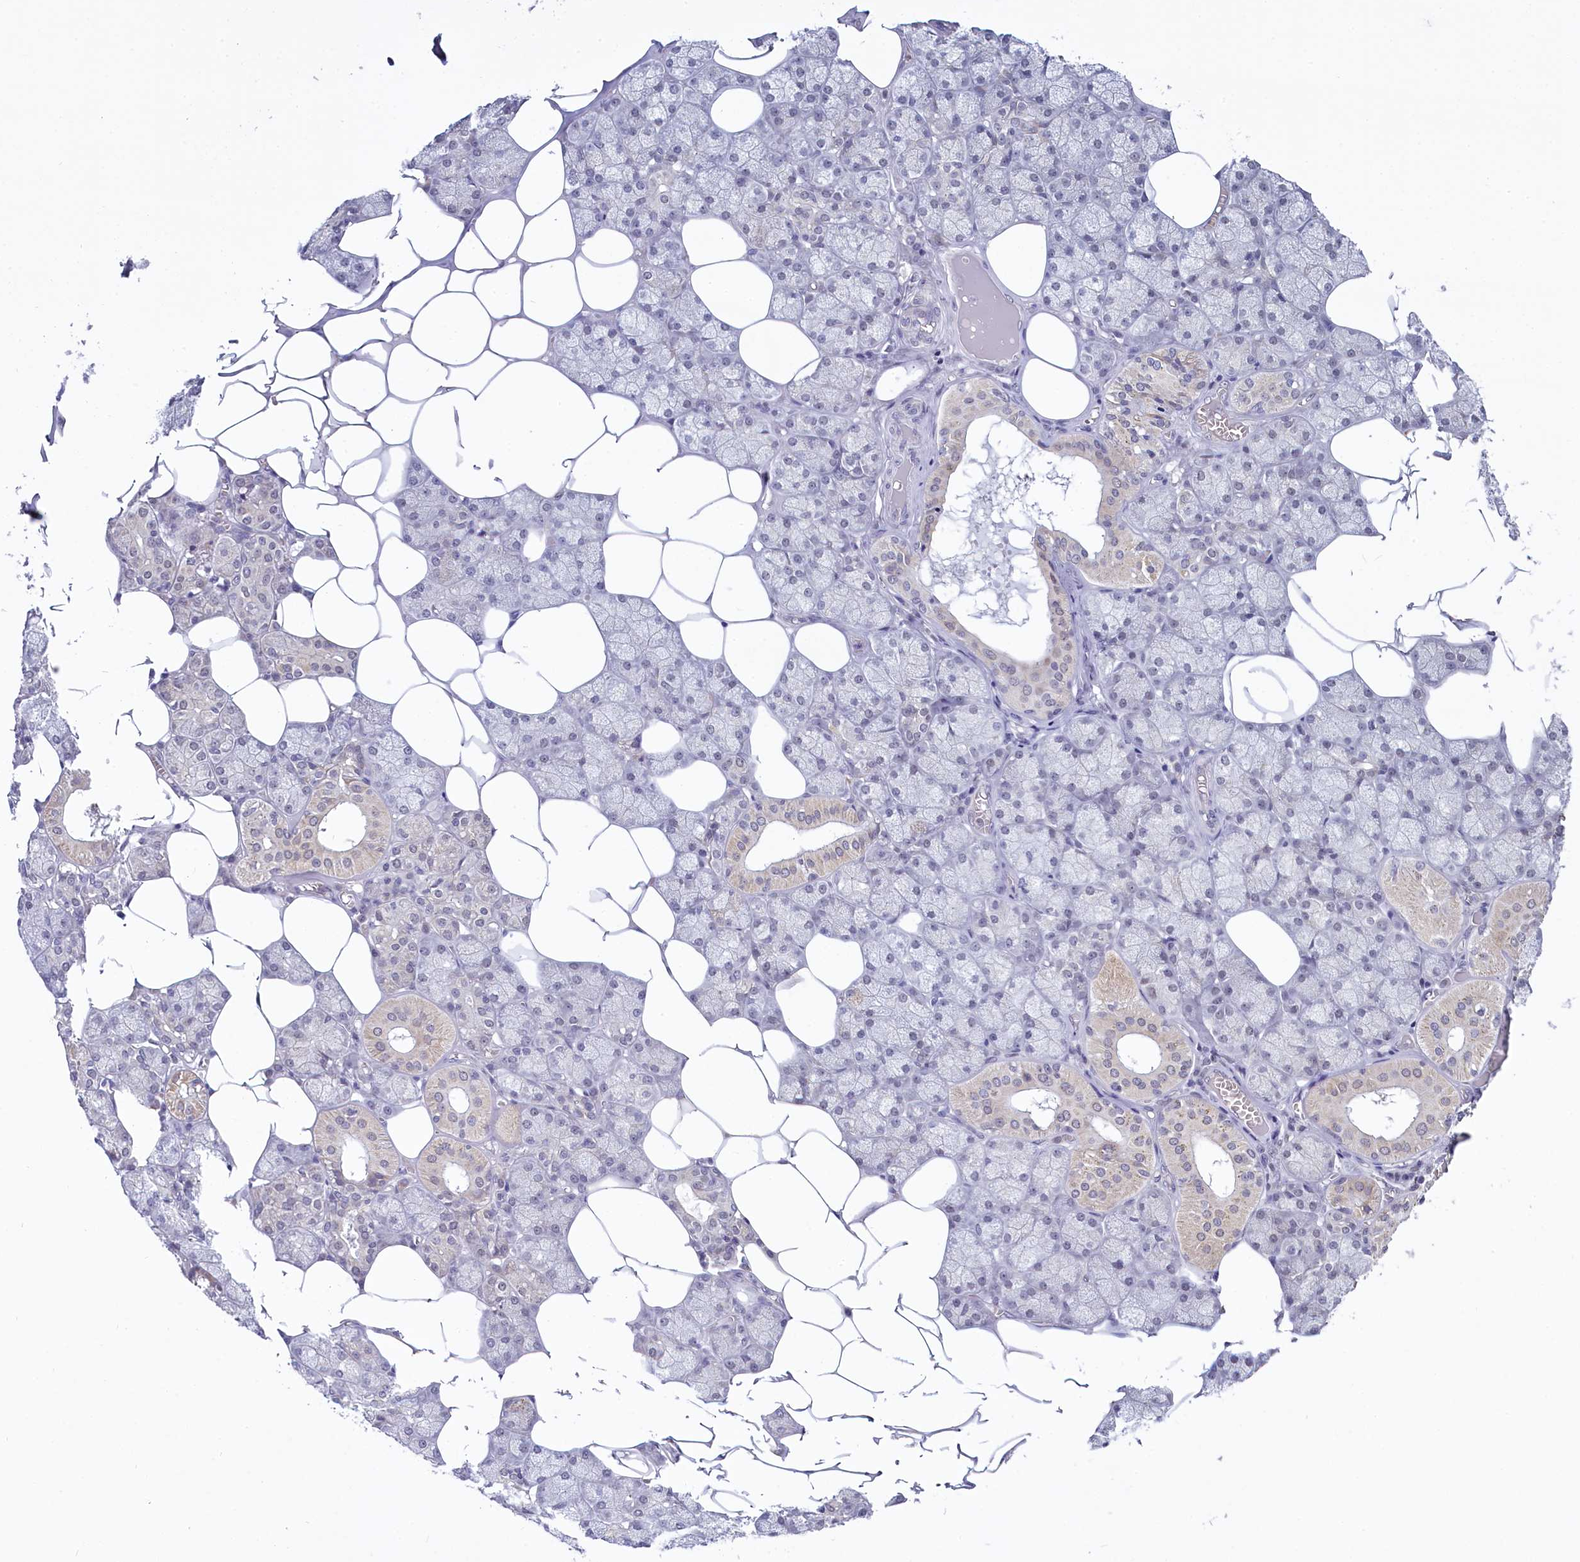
{"staining": {"intensity": "weak", "quantity": "<25%", "location": "cytoplasmic/membranous,nuclear"}, "tissue": "salivary gland", "cell_type": "Glandular cells", "image_type": "normal", "snomed": [{"axis": "morphology", "description": "Normal tissue, NOS"}, {"axis": "topography", "description": "Salivary gland"}], "caption": "DAB immunohistochemical staining of normal human salivary gland reveals no significant expression in glandular cells. (DAB immunohistochemistry with hematoxylin counter stain).", "gene": "PPHLN1", "patient": {"sex": "male", "age": 62}}